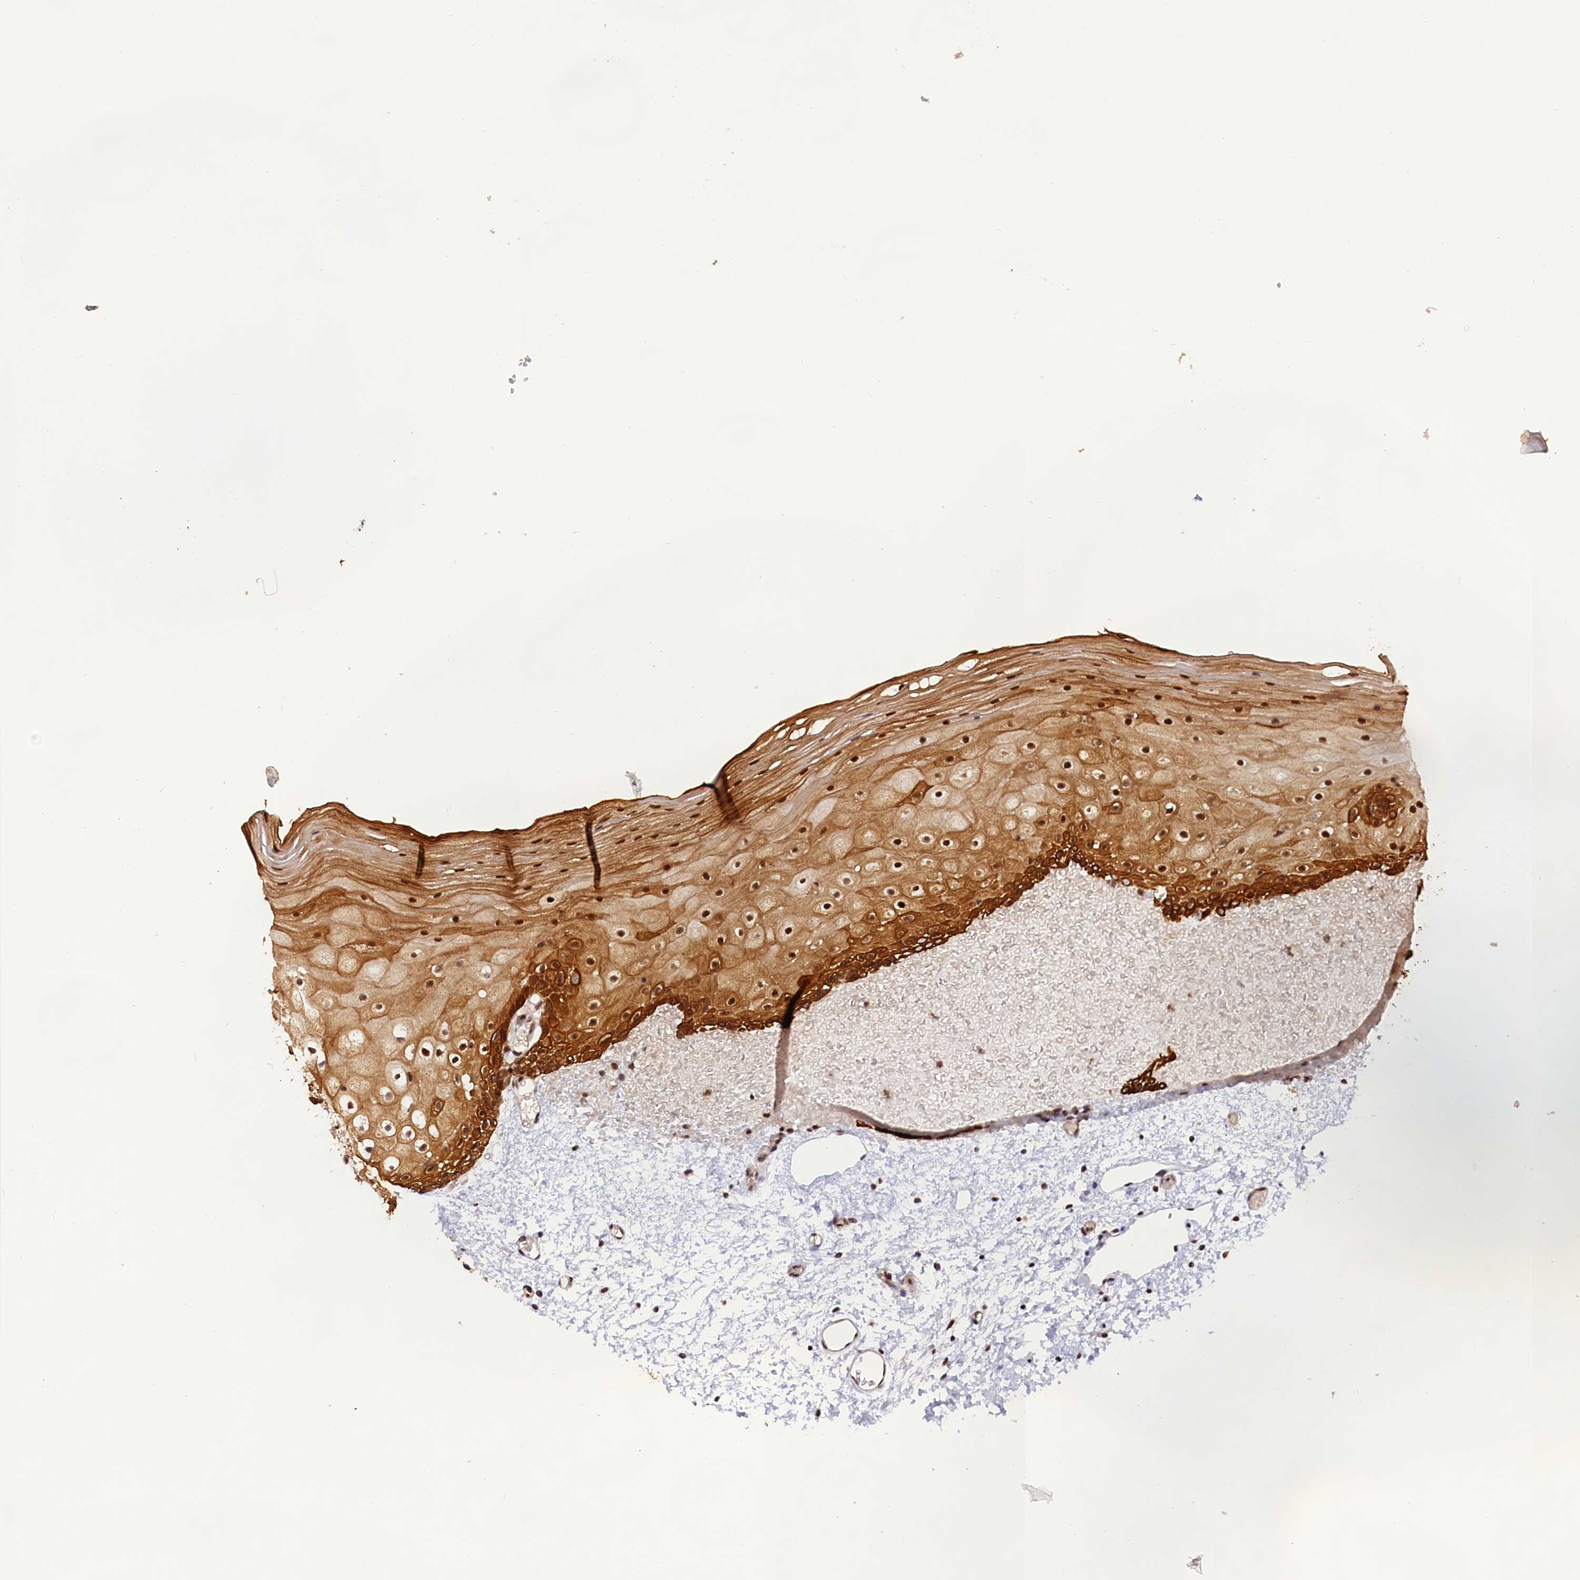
{"staining": {"intensity": "strong", "quantity": ">75%", "location": "cytoplasmic/membranous,nuclear"}, "tissue": "oral mucosa", "cell_type": "Squamous epithelial cells", "image_type": "normal", "snomed": [{"axis": "morphology", "description": "Normal tissue, NOS"}, {"axis": "topography", "description": "Oral tissue"}], "caption": "Brown immunohistochemical staining in benign human oral mucosa exhibits strong cytoplasmic/membranous,nuclear positivity in approximately >75% of squamous epithelial cells. (Brightfield microscopy of DAB IHC at high magnification).", "gene": "CARD8", "patient": {"sex": "female", "age": 70}}